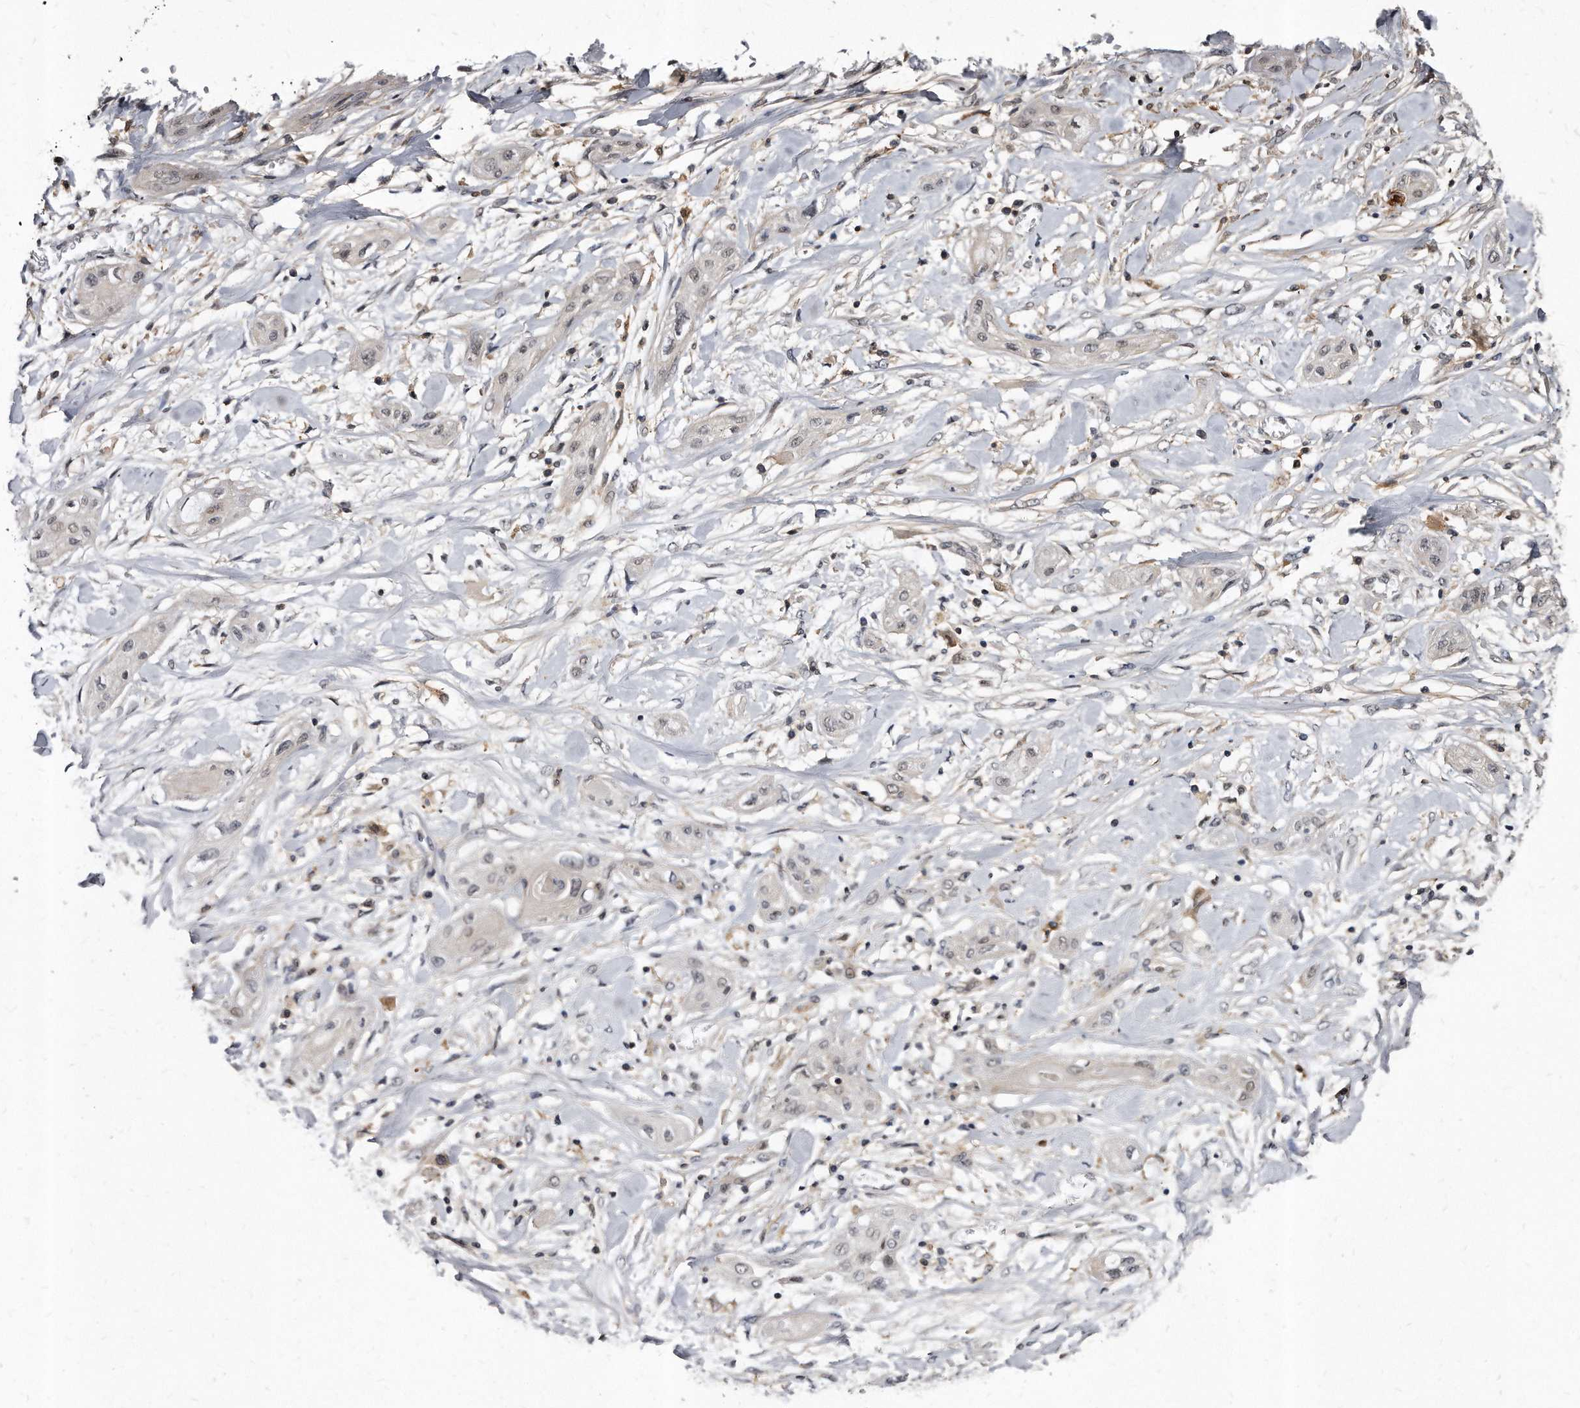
{"staining": {"intensity": "negative", "quantity": "none", "location": "none"}, "tissue": "lung cancer", "cell_type": "Tumor cells", "image_type": "cancer", "snomed": [{"axis": "morphology", "description": "Squamous cell carcinoma, NOS"}, {"axis": "topography", "description": "Lung"}], "caption": "Histopathology image shows no significant protein staining in tumor cells of lung squamous cell carcinoma.", "gene": "KLHDC3", "patient": {"sex": "female", "age": 47}}